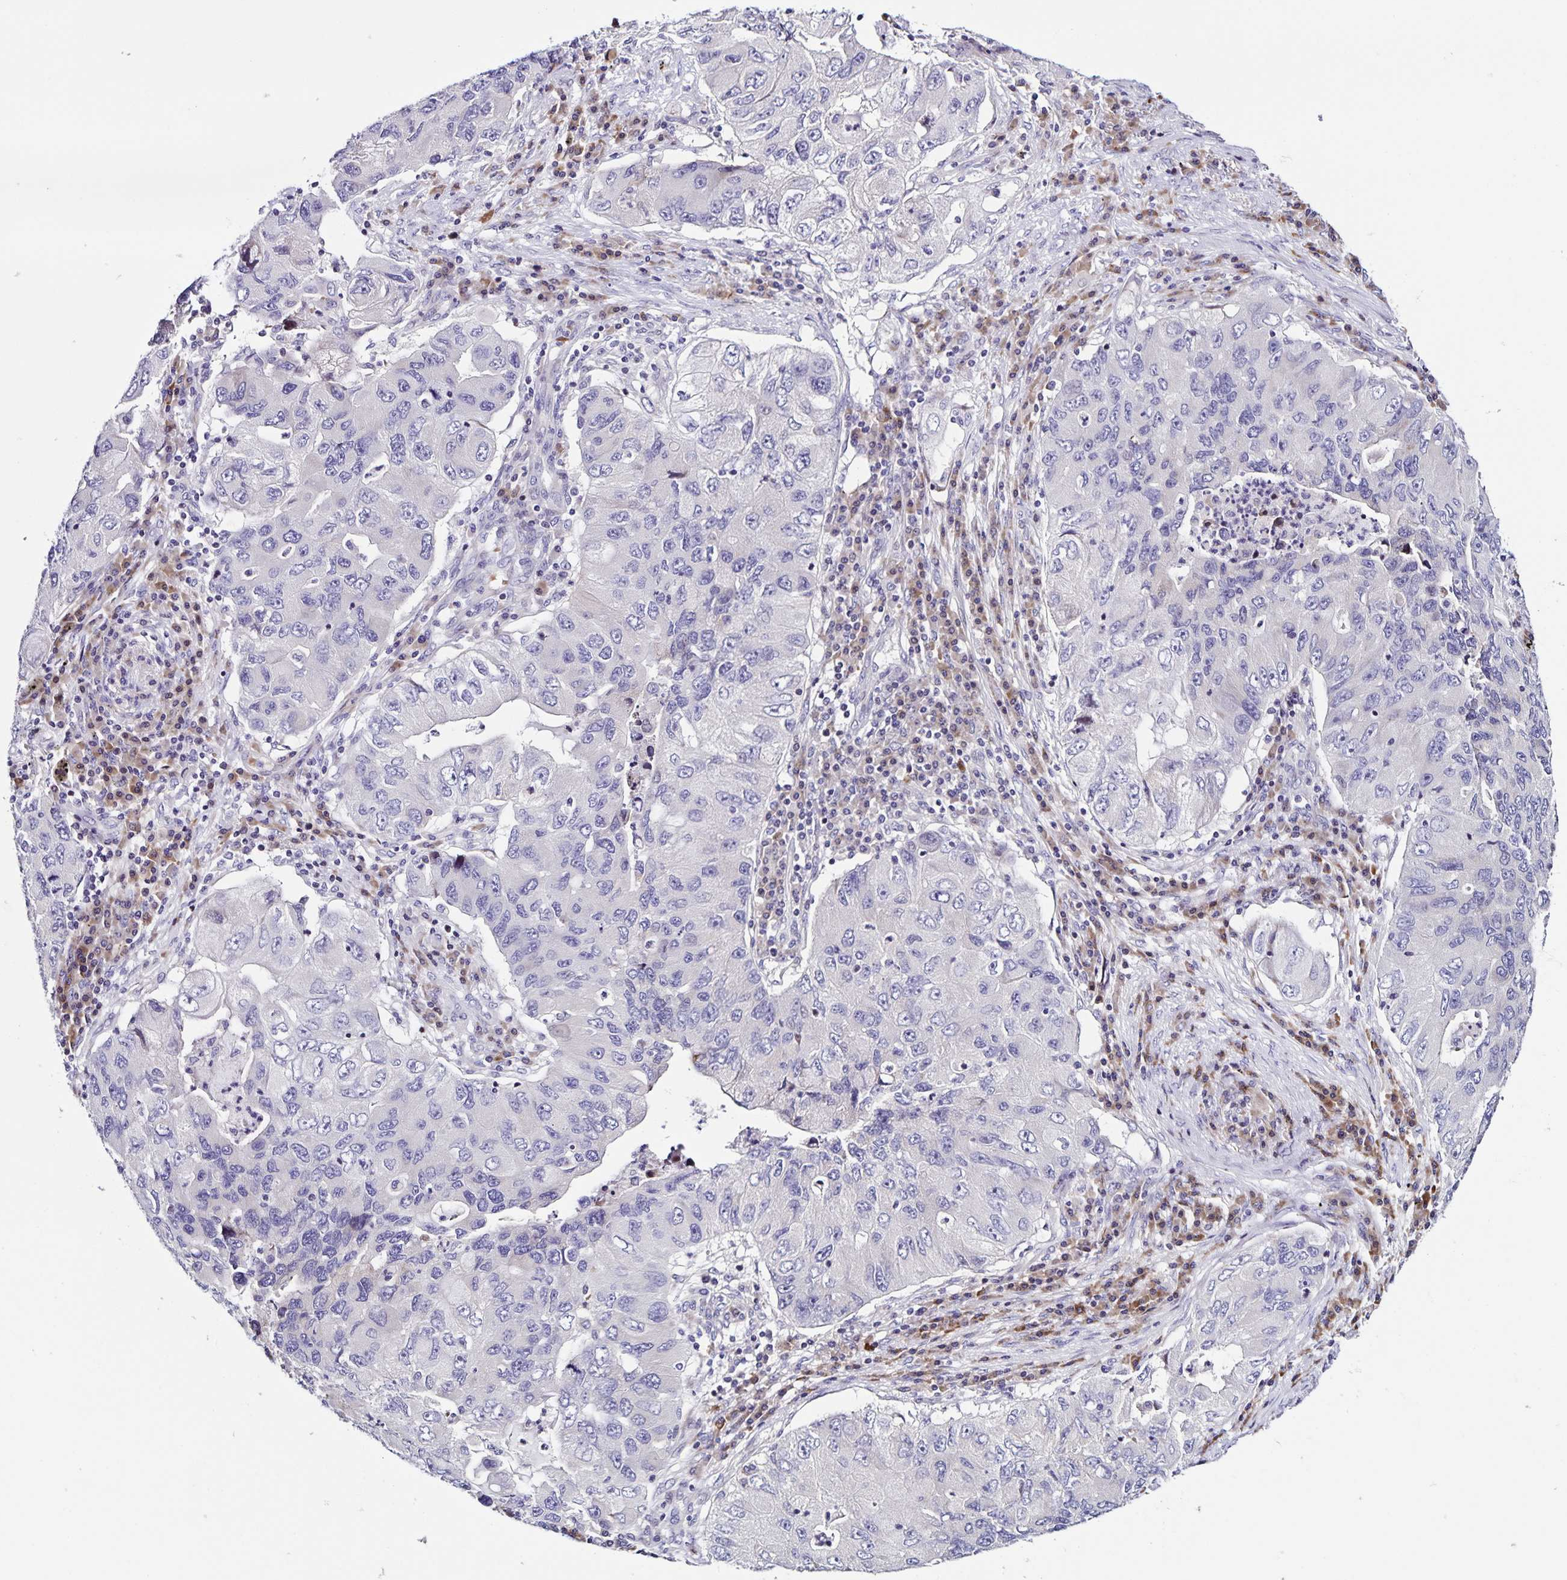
{"staining": {"intensity": "negative", "quantity": "none", "location": "none"}, "tissue": "lung cancer", "cell_type": "Tumor cells", "image_type": "cancer", "snomed": [{"axis": "morphology", "description": "Adenocarcinoma, NOS"}, {"axis": "morphology", "description": "Adenocarcinoma, metastatic, NOS"}, {"axis": "topography", "description": "Lymph node"}, {"axis": "topography", "description": "Lung"}], "caption": "Tumor cells show no significant protein positivity in lung cancer. (DAB immunohistochemistry (IHC) visualized using brightfield microscopy, high magnification).", "gene": "RNFT2", "patient": {"sex": "female", "age": 54}}